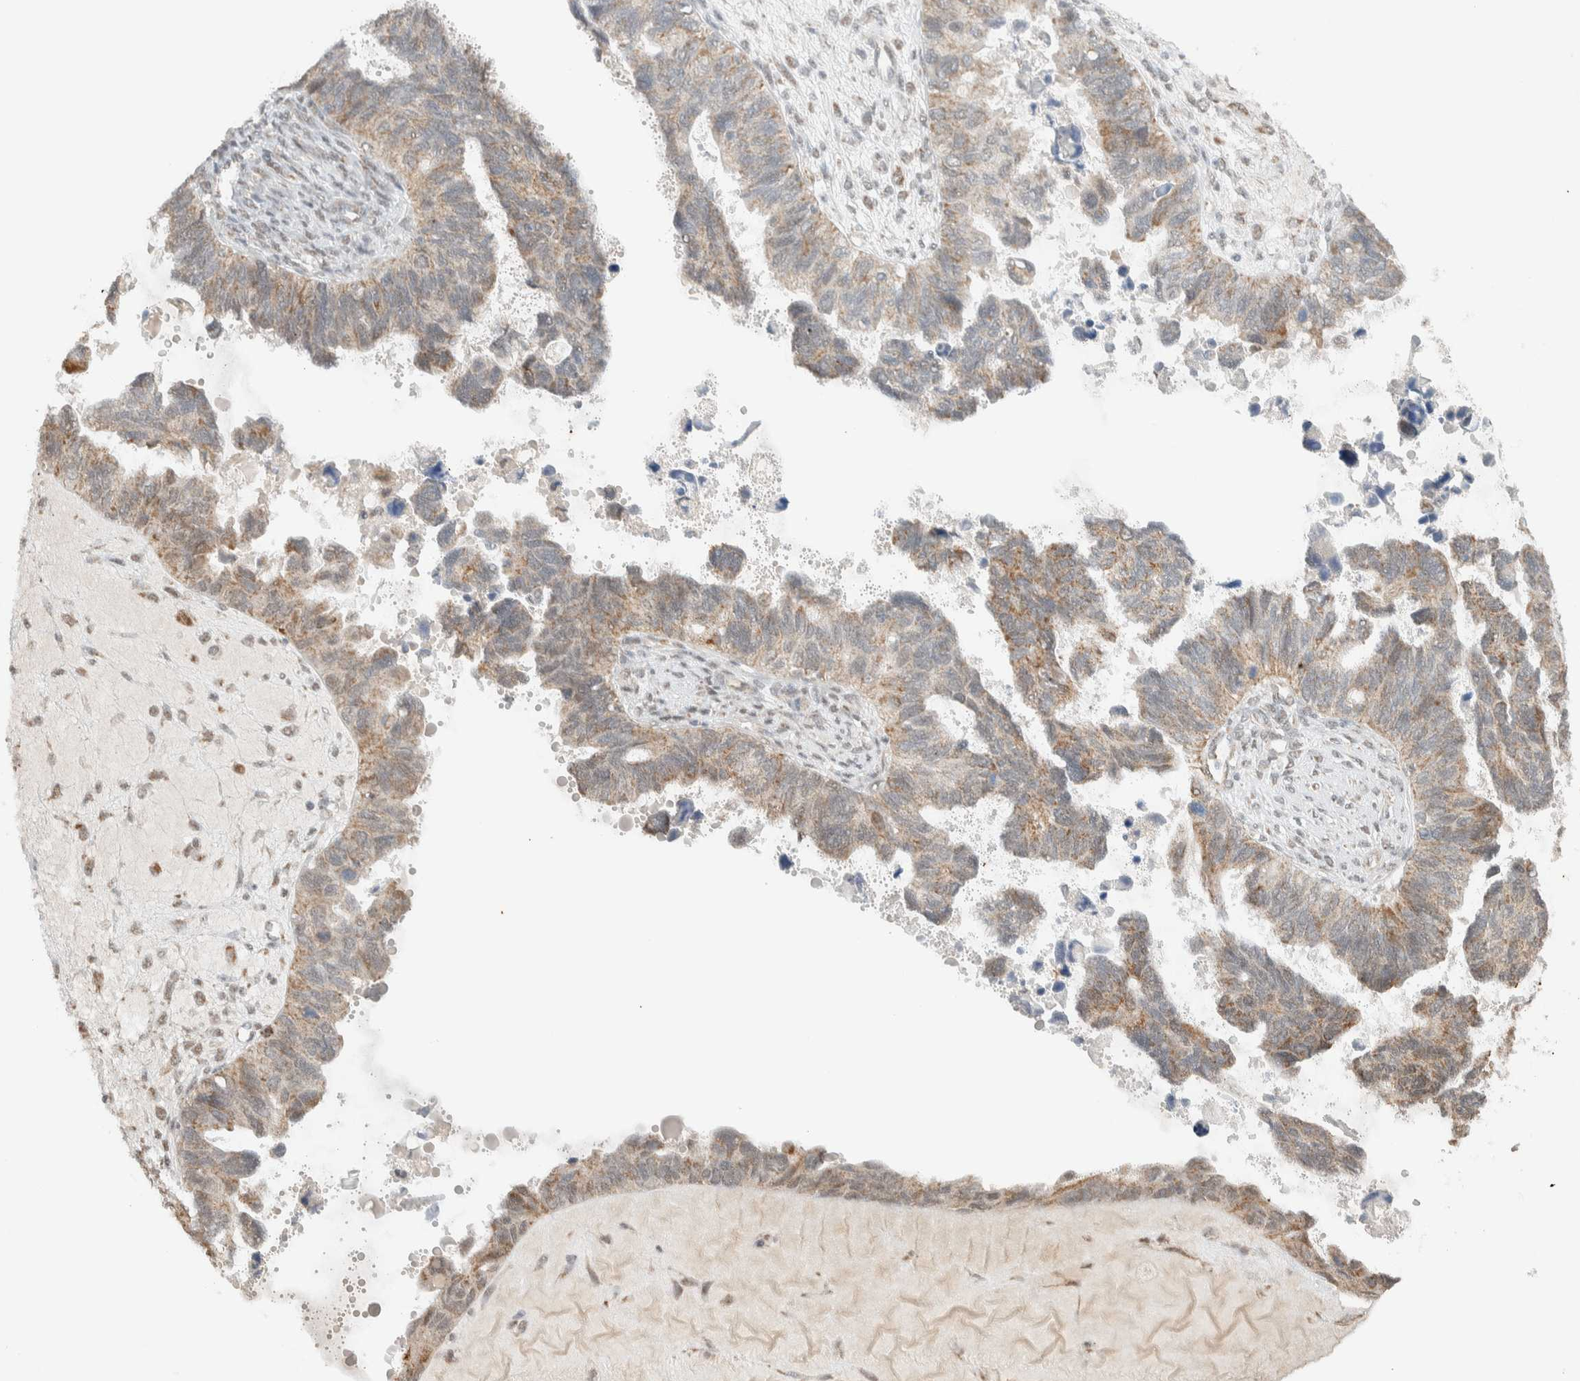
{"staining": {"intensity": "weak", "quantity": ">75%", "location": "cytoplasmic/membranous"}, "tissue": "ovarian cancer", "cell_type": "Tumor cells", "image_type": "cancer", "snomed": [{"axis": "morphology", "description": "Cystadenocarcinoma, serous, NOS"}, {"axis": "topography", "description": "Ovary"}], "caption": "Serous cystadenocarcinoma (ovarian) stained for a protein reveals weak cytoplasmic/membranous positivity in tumor cells.", "gene": "MRPL41", "patient": {"sex": "female", "age": 79}}